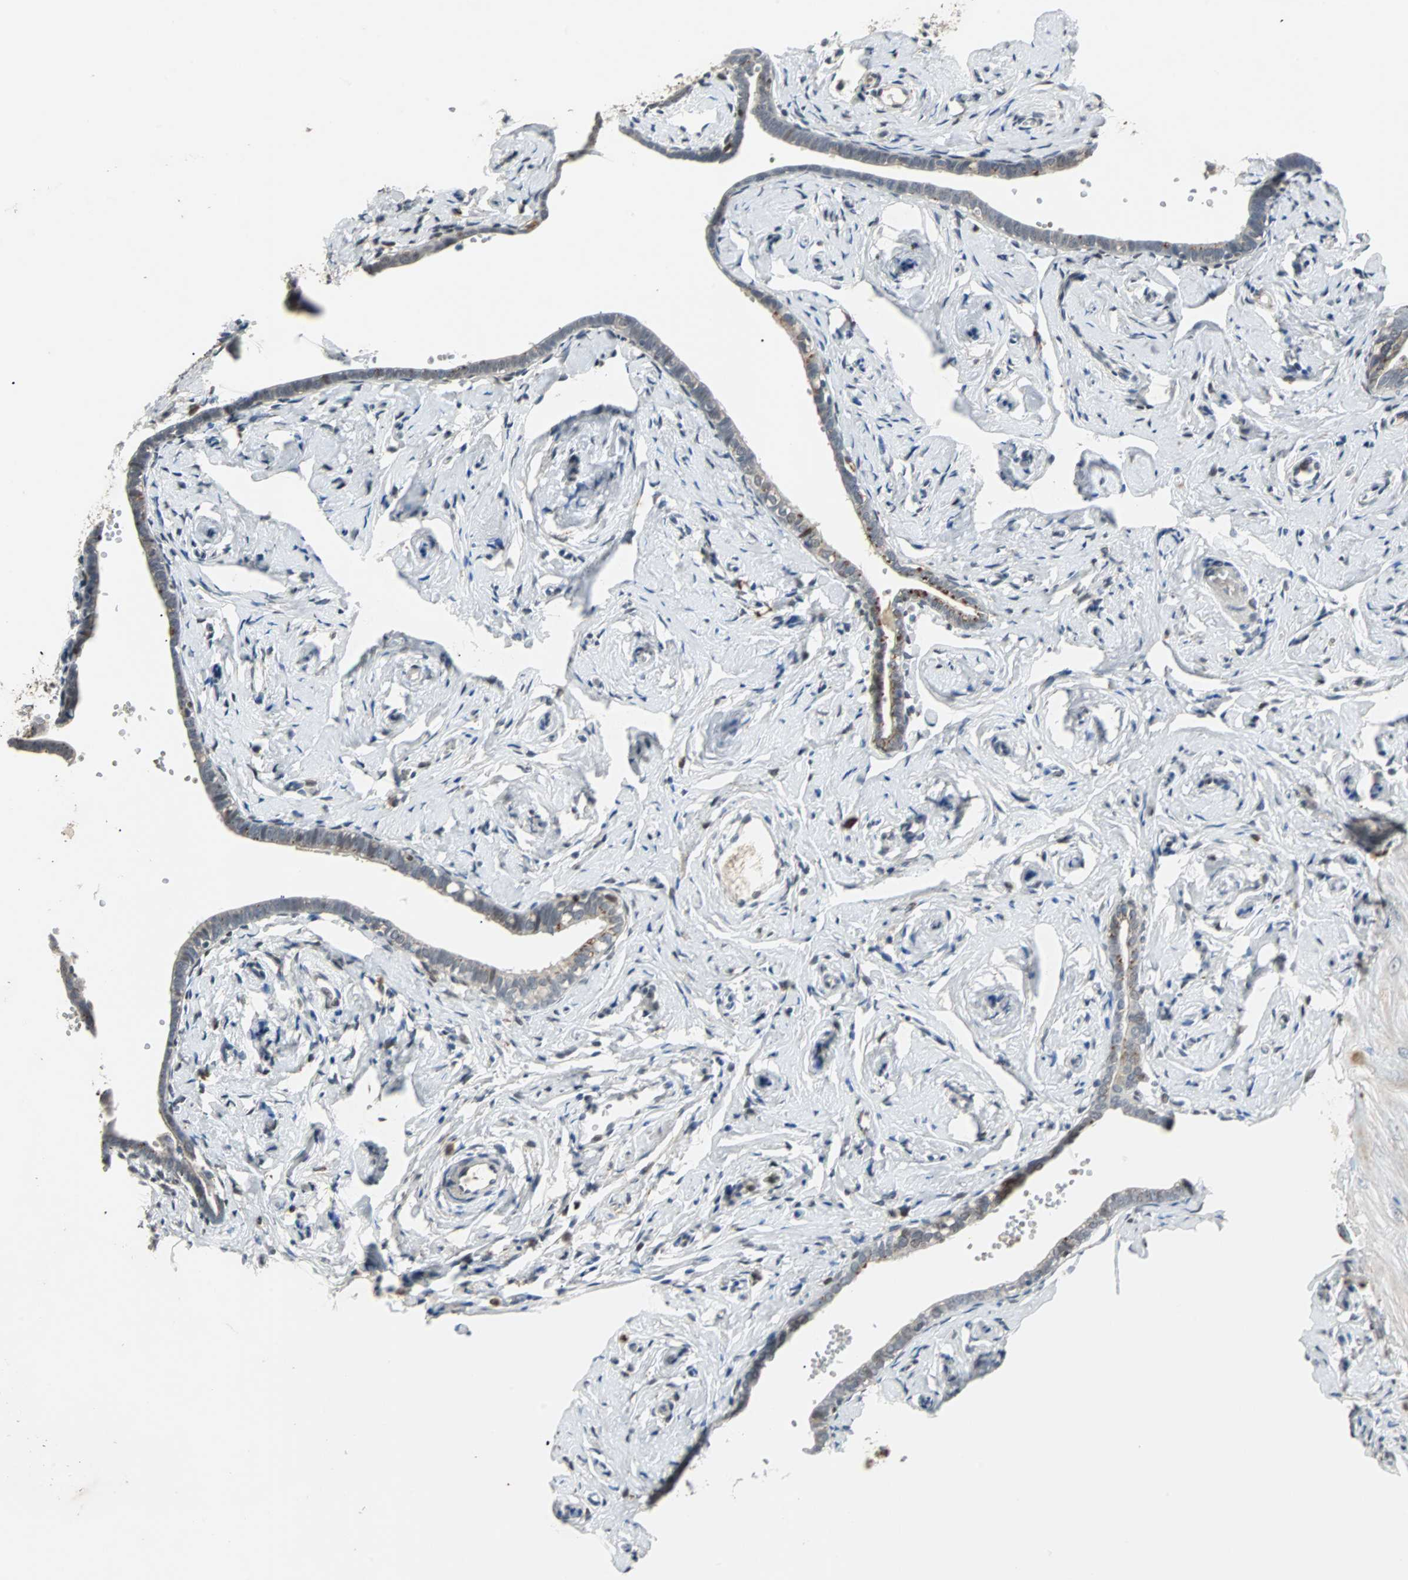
{"staining": {"intensity": "moderate", "quantity": "<25%", "location": "cytoplasmic/membranous"}, "tissue": "fallopian tube", "cell_type": "Glandular cells", "image_type": "normal", "snomed": [{"axis": "morphology", "description": "Normal tissue, NOS"}, {"axis": "topography", "description": "Fallopian tube"}], "caption": "Benign fallopian tube was stained to show a protein in brown. There is low levels of moderate cytoplasmic/membranous staining in about <25% of glandular cells. Immunohistochemistry stains the protein in brown and the nuclei are stained blue.", "gene": "HLX", "patient": {"sex": "female", "age": 71}}